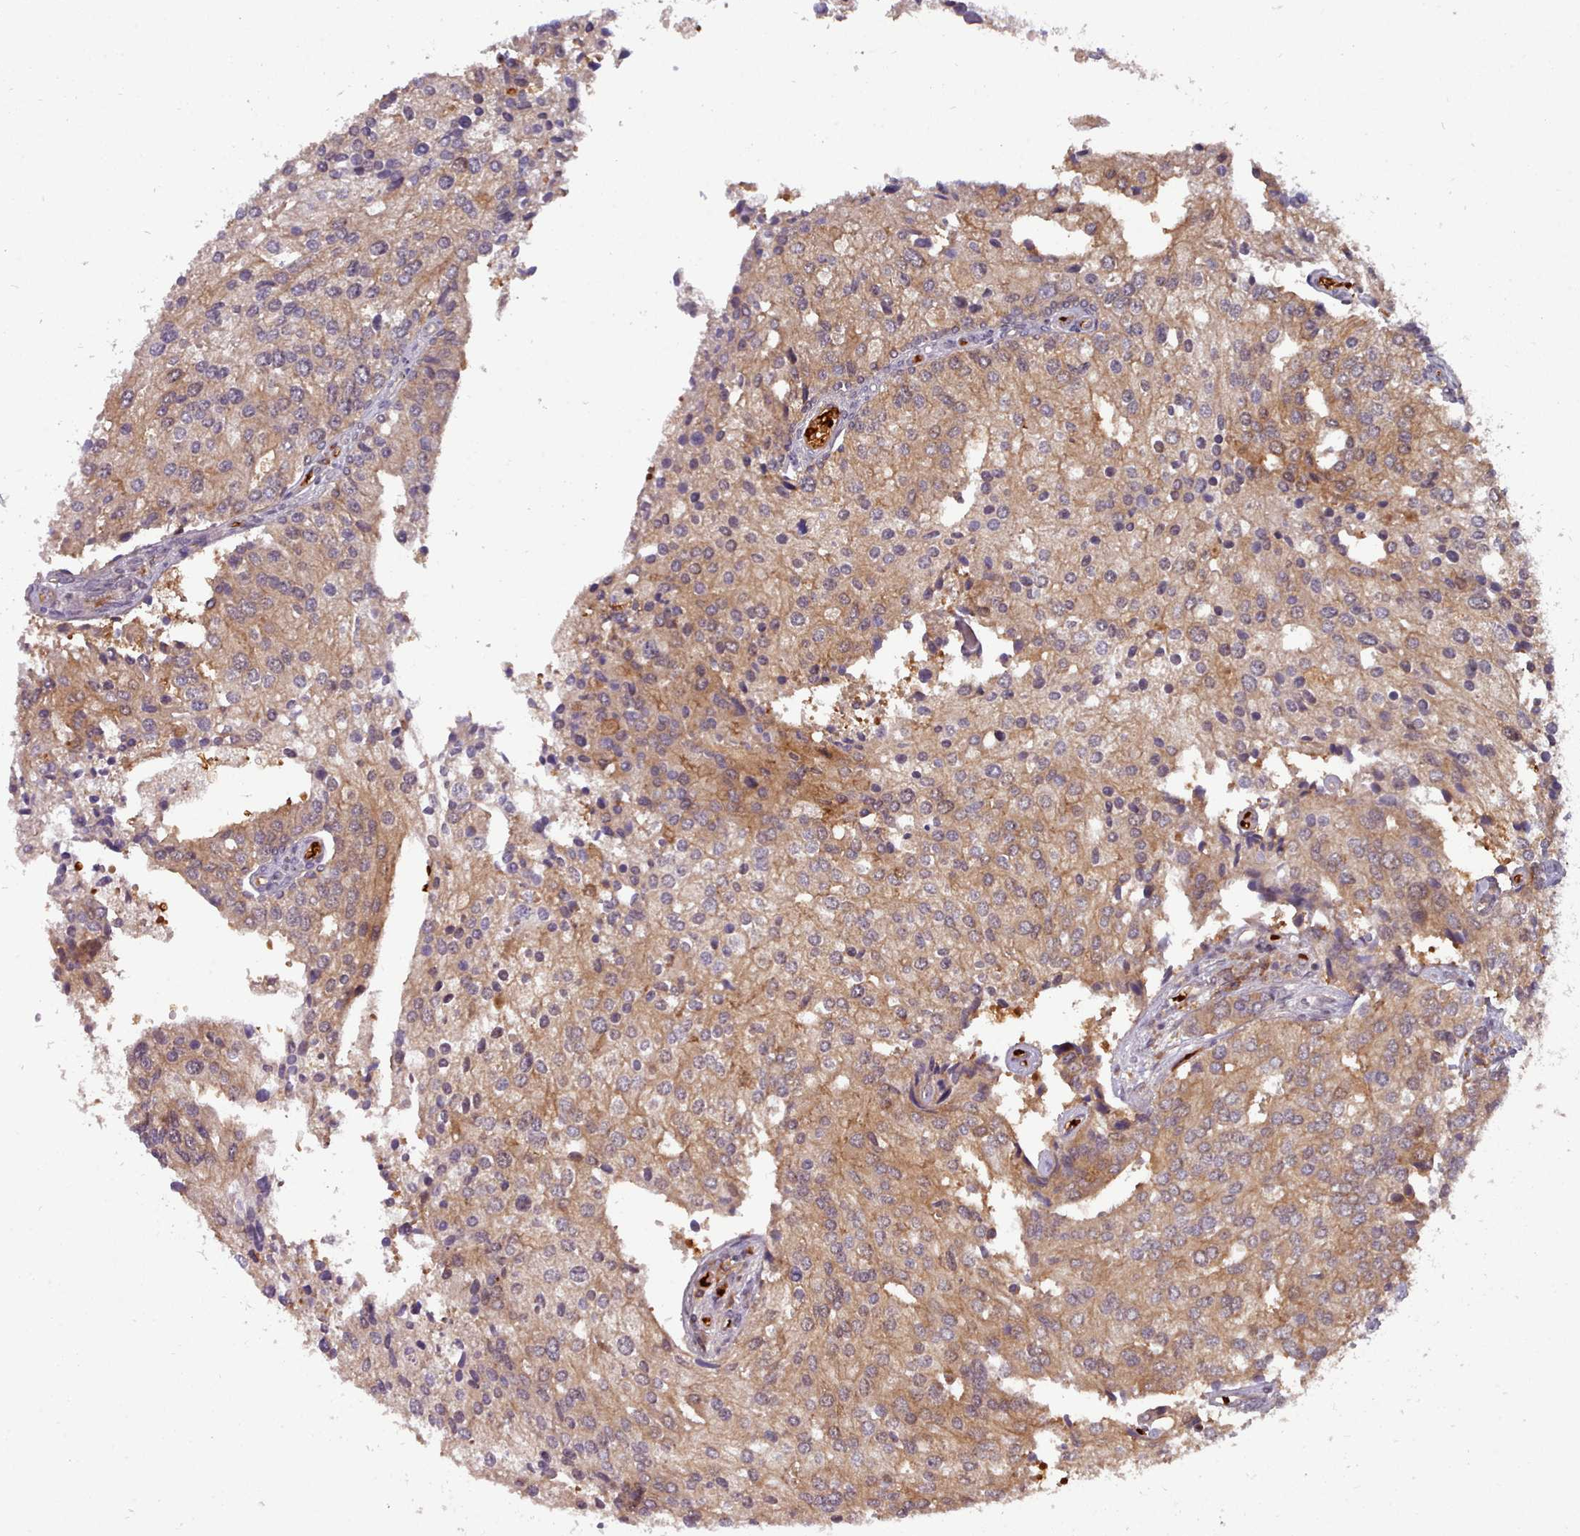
{"staining": {"intensity": "moderate", "quantity": ">75%", "location": "cytoplasmic/membranous"}, "tissue": "prostate cancer", "cell_type": "Tumor cells", "image_type": "cancer", "snomed": [{"axis": "morphology", "description": "Adenocarcinoma, High grade"}, {"axis": "topography", "description": "Prostate"}], "caption": "A photomicrograph showing moderate cytoplasmic/membranous expression in approximately >75% of tumor cells in prostate cancer (high-grade adenocarcinoma), as visualized by brown immunohistochemical staining.", "gene": "UBE2G1", "patient": {"sex": "male", "age": 62}}